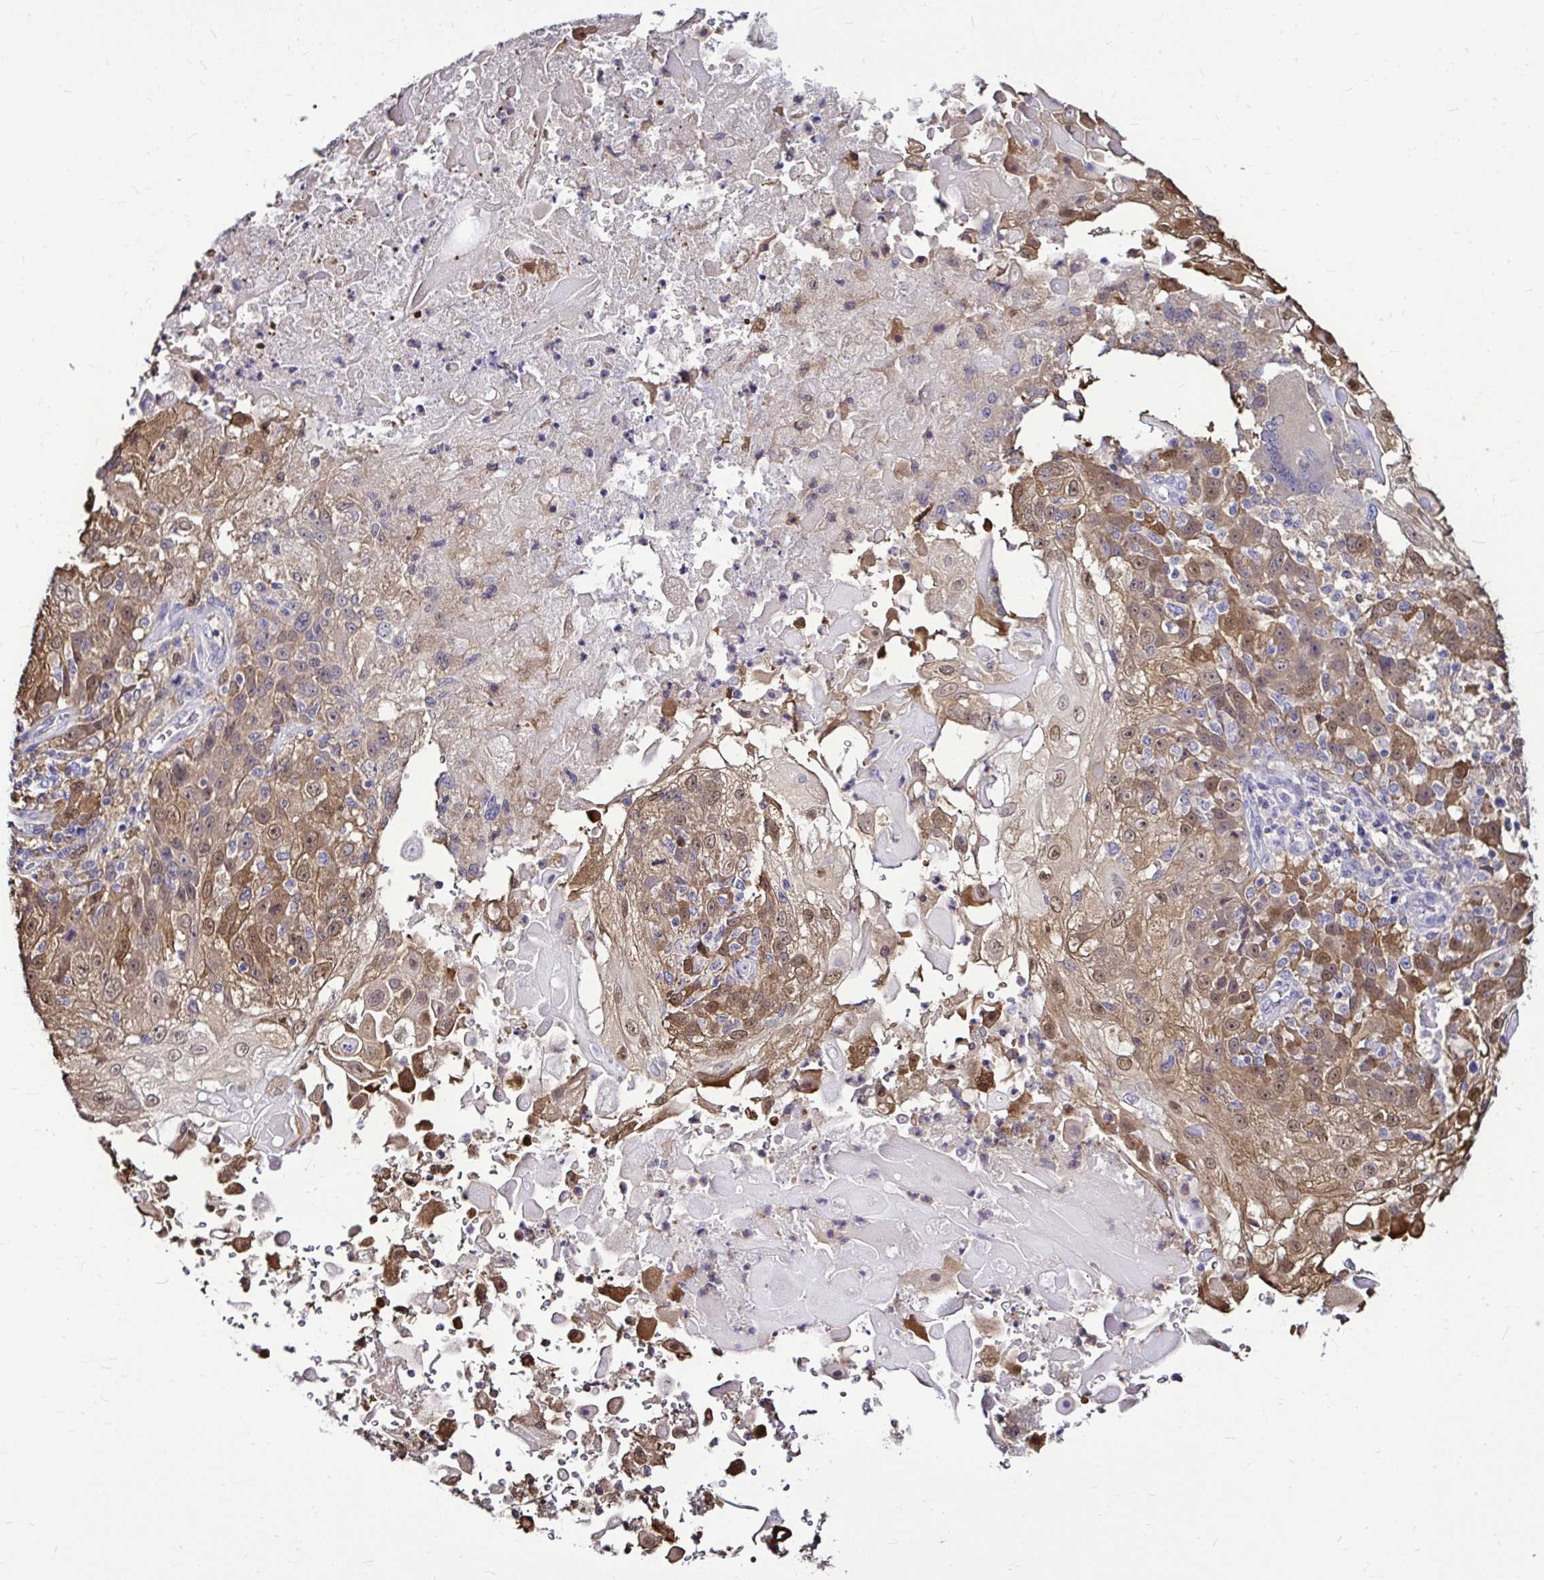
{"staining": {"intensity": "moderate", "quantity": ">75%", "location": "cytoplasmic/membranous,nuclear"}, "tissue": "skin cancer", "cell_type": "Tumor cells", "image_type": "cancer", "snomed": [{"axis": "morphology", "description": "Normal tissue, NOS"}, {"axis": "morphology", "description": "Squamous cell carcinoma, NOS"}, {"axis": "topography", "description": "Skin"}], "caption": "Protein expression analysis of human skin cancer (squamous cell carcinoma) reveals moderate cytoplasmic/membranous and nuclear expression in approximately >75% of tumor cells.", "gene": "IDH1", "patient": {"sex": "female", "age": 83}}